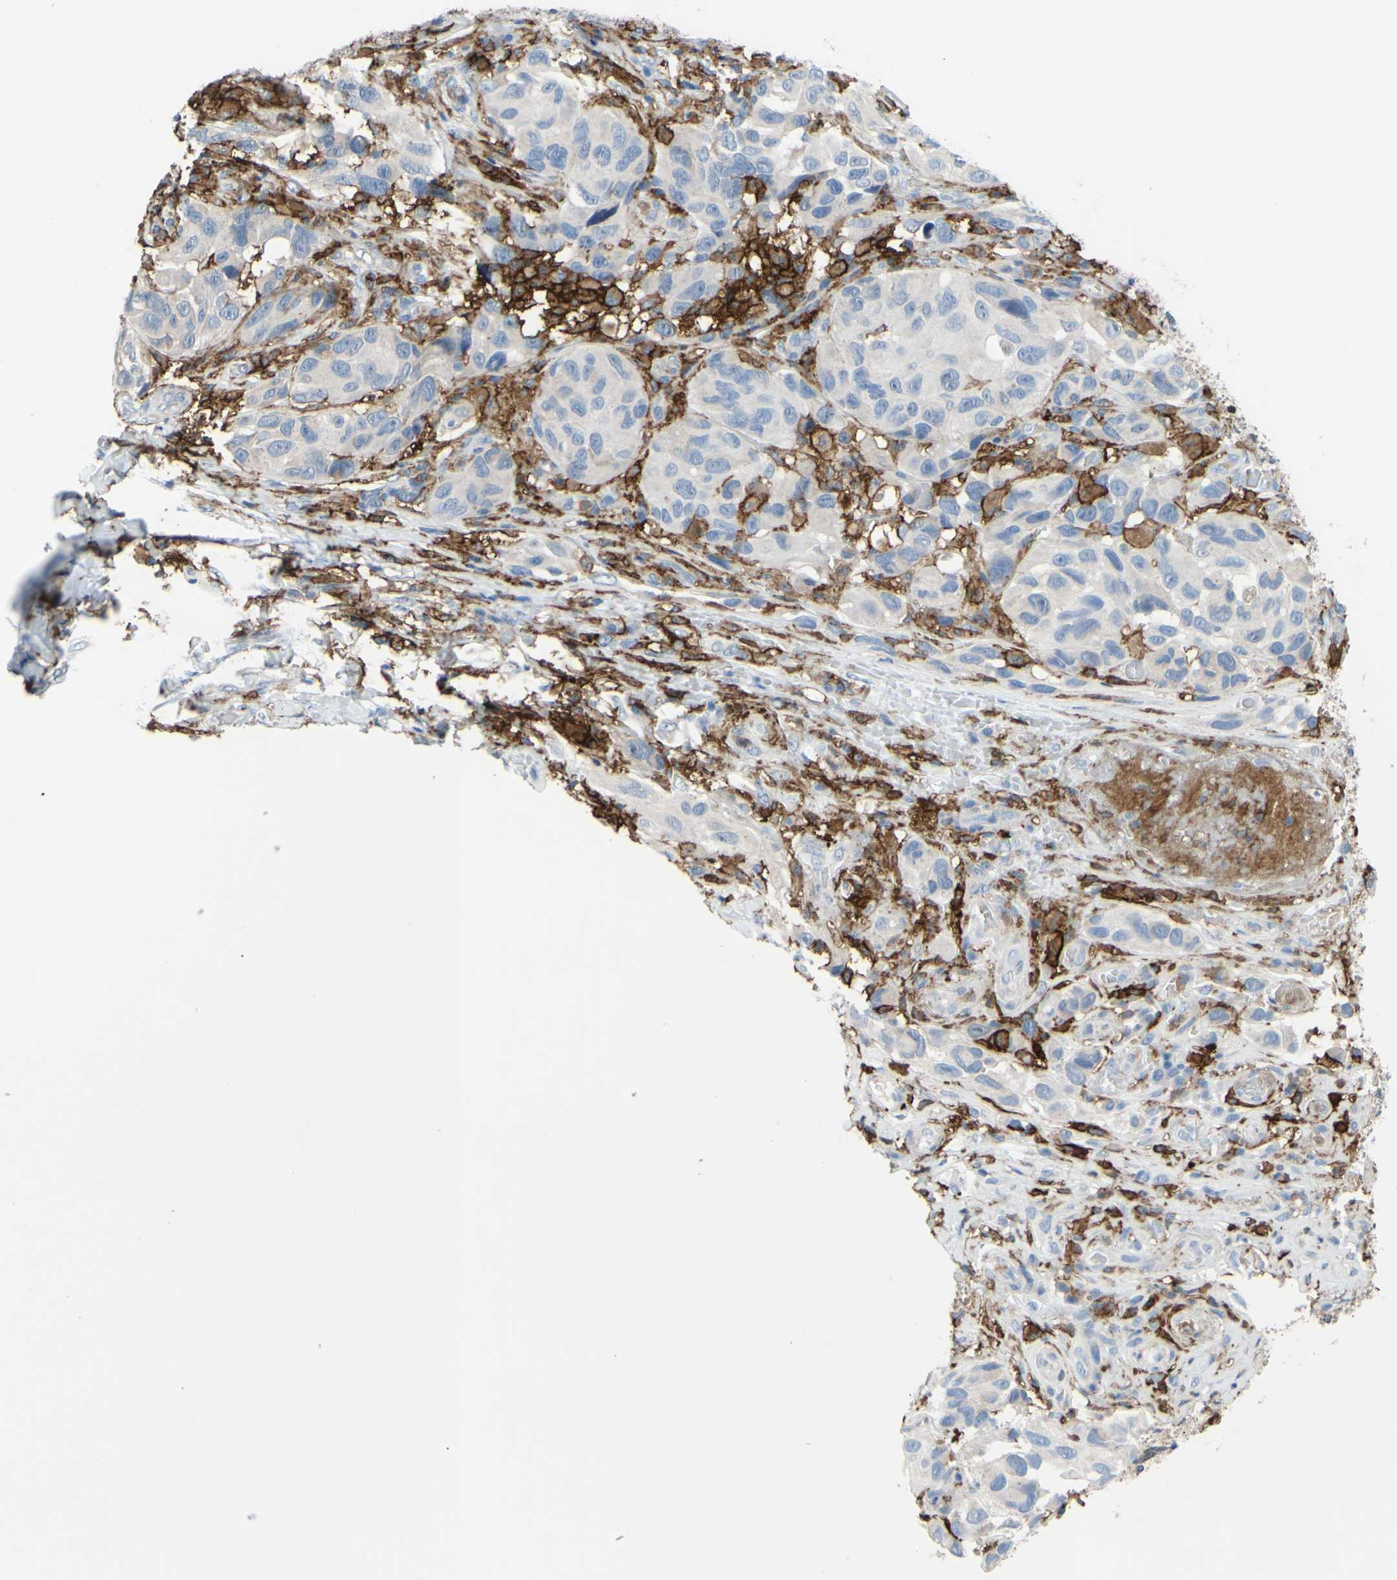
{"staining": {"intensity": "negative", "quantity": "none", "location": "none"}, "tissue": "melanoma", "cell_type": "Tumor cells", "image_type": "cancer", "snomed": [{"axis": "morphology", "description": "Malignant melanoma, NOS"}, {"axis": "topography", "description": "Skin"}], "caption": "The IHC micrograph has no significant expression in tumor cells of melanoma tissue.", "gene": "FCGR2A", "patient": {"sex": "female", "age": 73}}